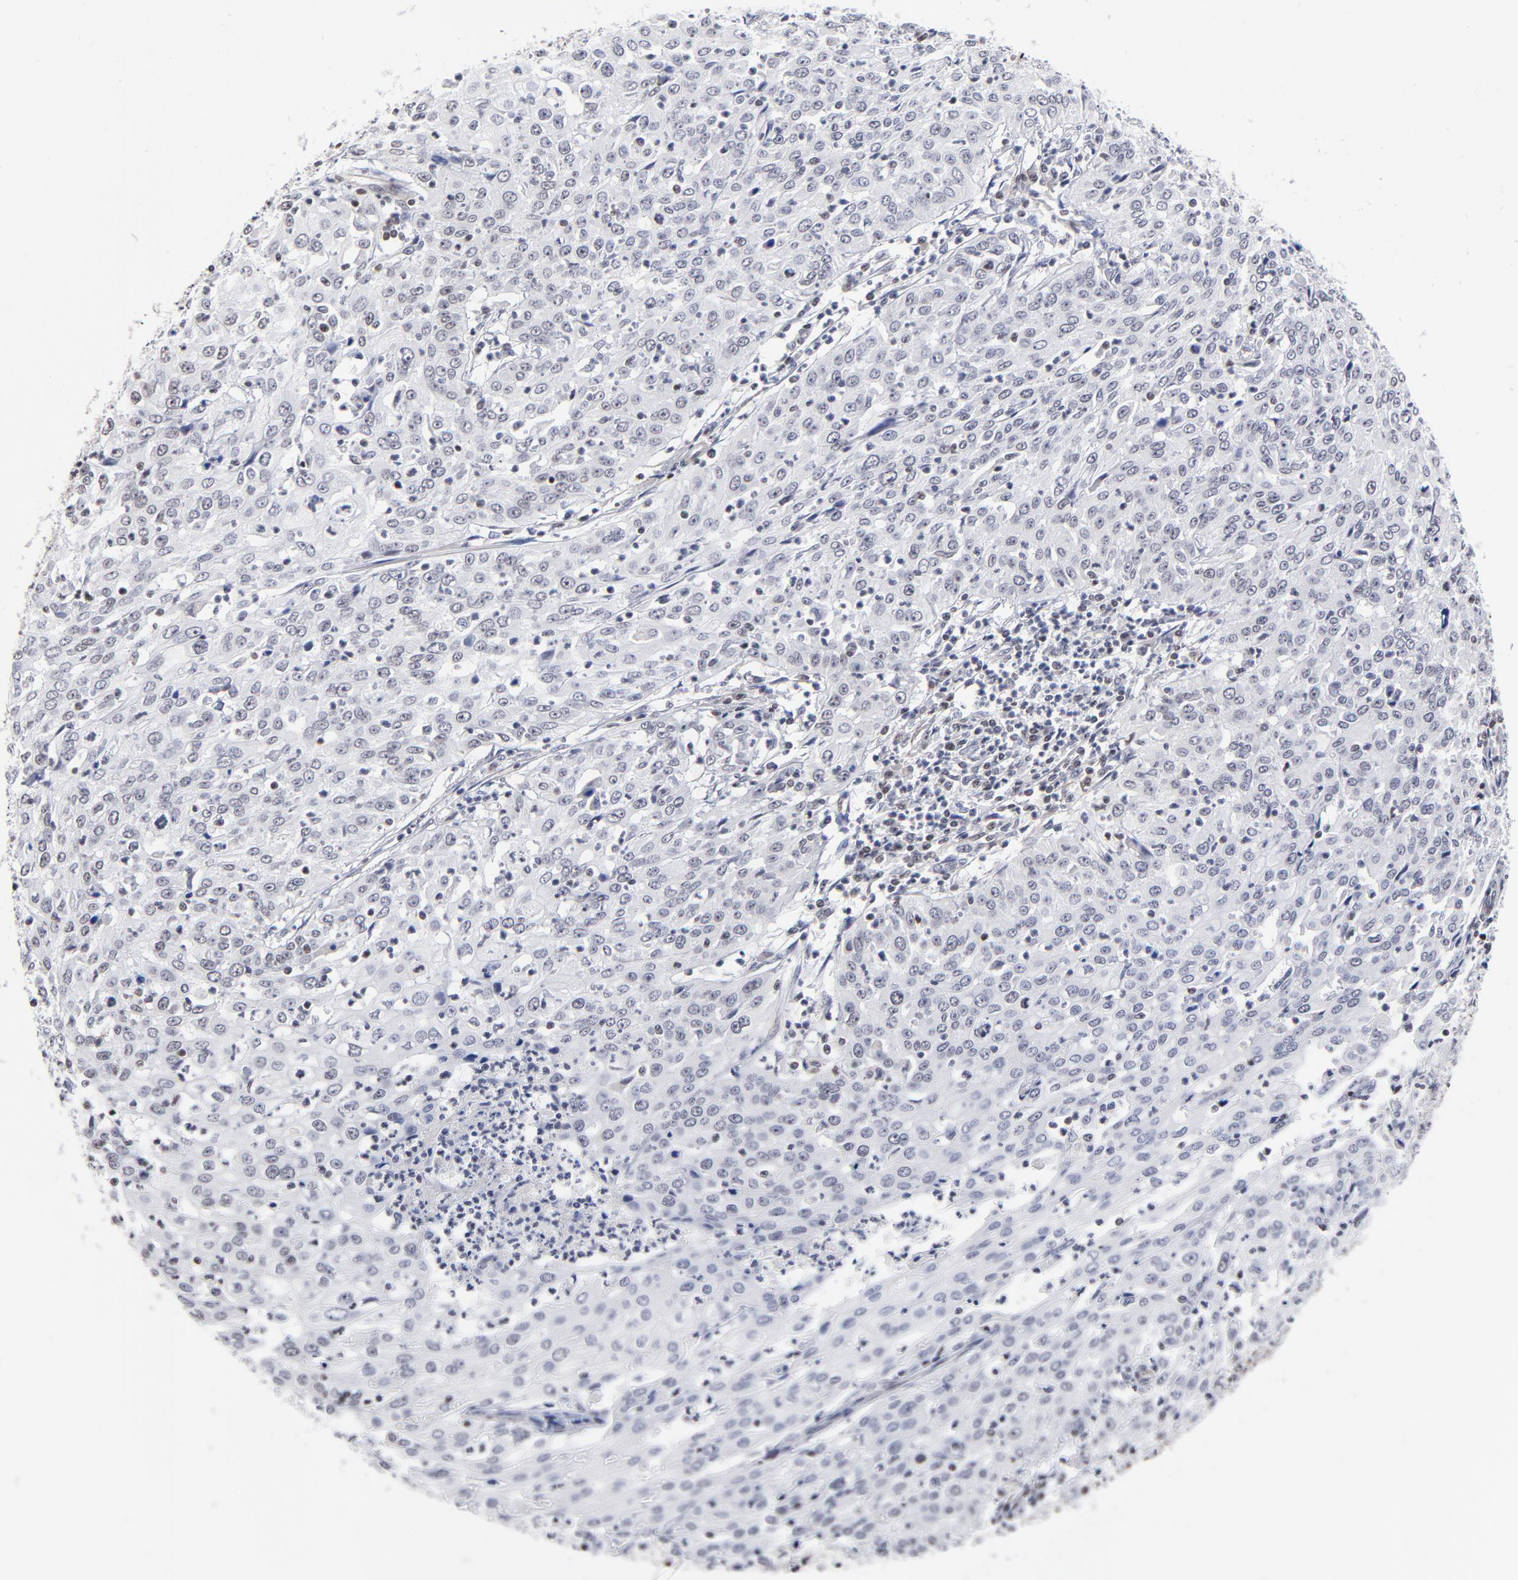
{"staining": {"intensity": "strong", "quantity": ">75%", "location": "nuclear"}, "tissue": "cervical cancer", "cell_type": "Tumor cells", "image_type": "cancer", "snomed": [{"axis": "morphology", "description": "Squamous cell carcinoma, NOS"}, {"axis": "topography", "description": "Cervix"}], "caption": "Cervical cancer (squamous cell carcinoma) stained for a protein demonstrates strong nuclear positivity in tumor cells.", "gene": "CTCF", "patient": {"sex": "female", "age": 39}}